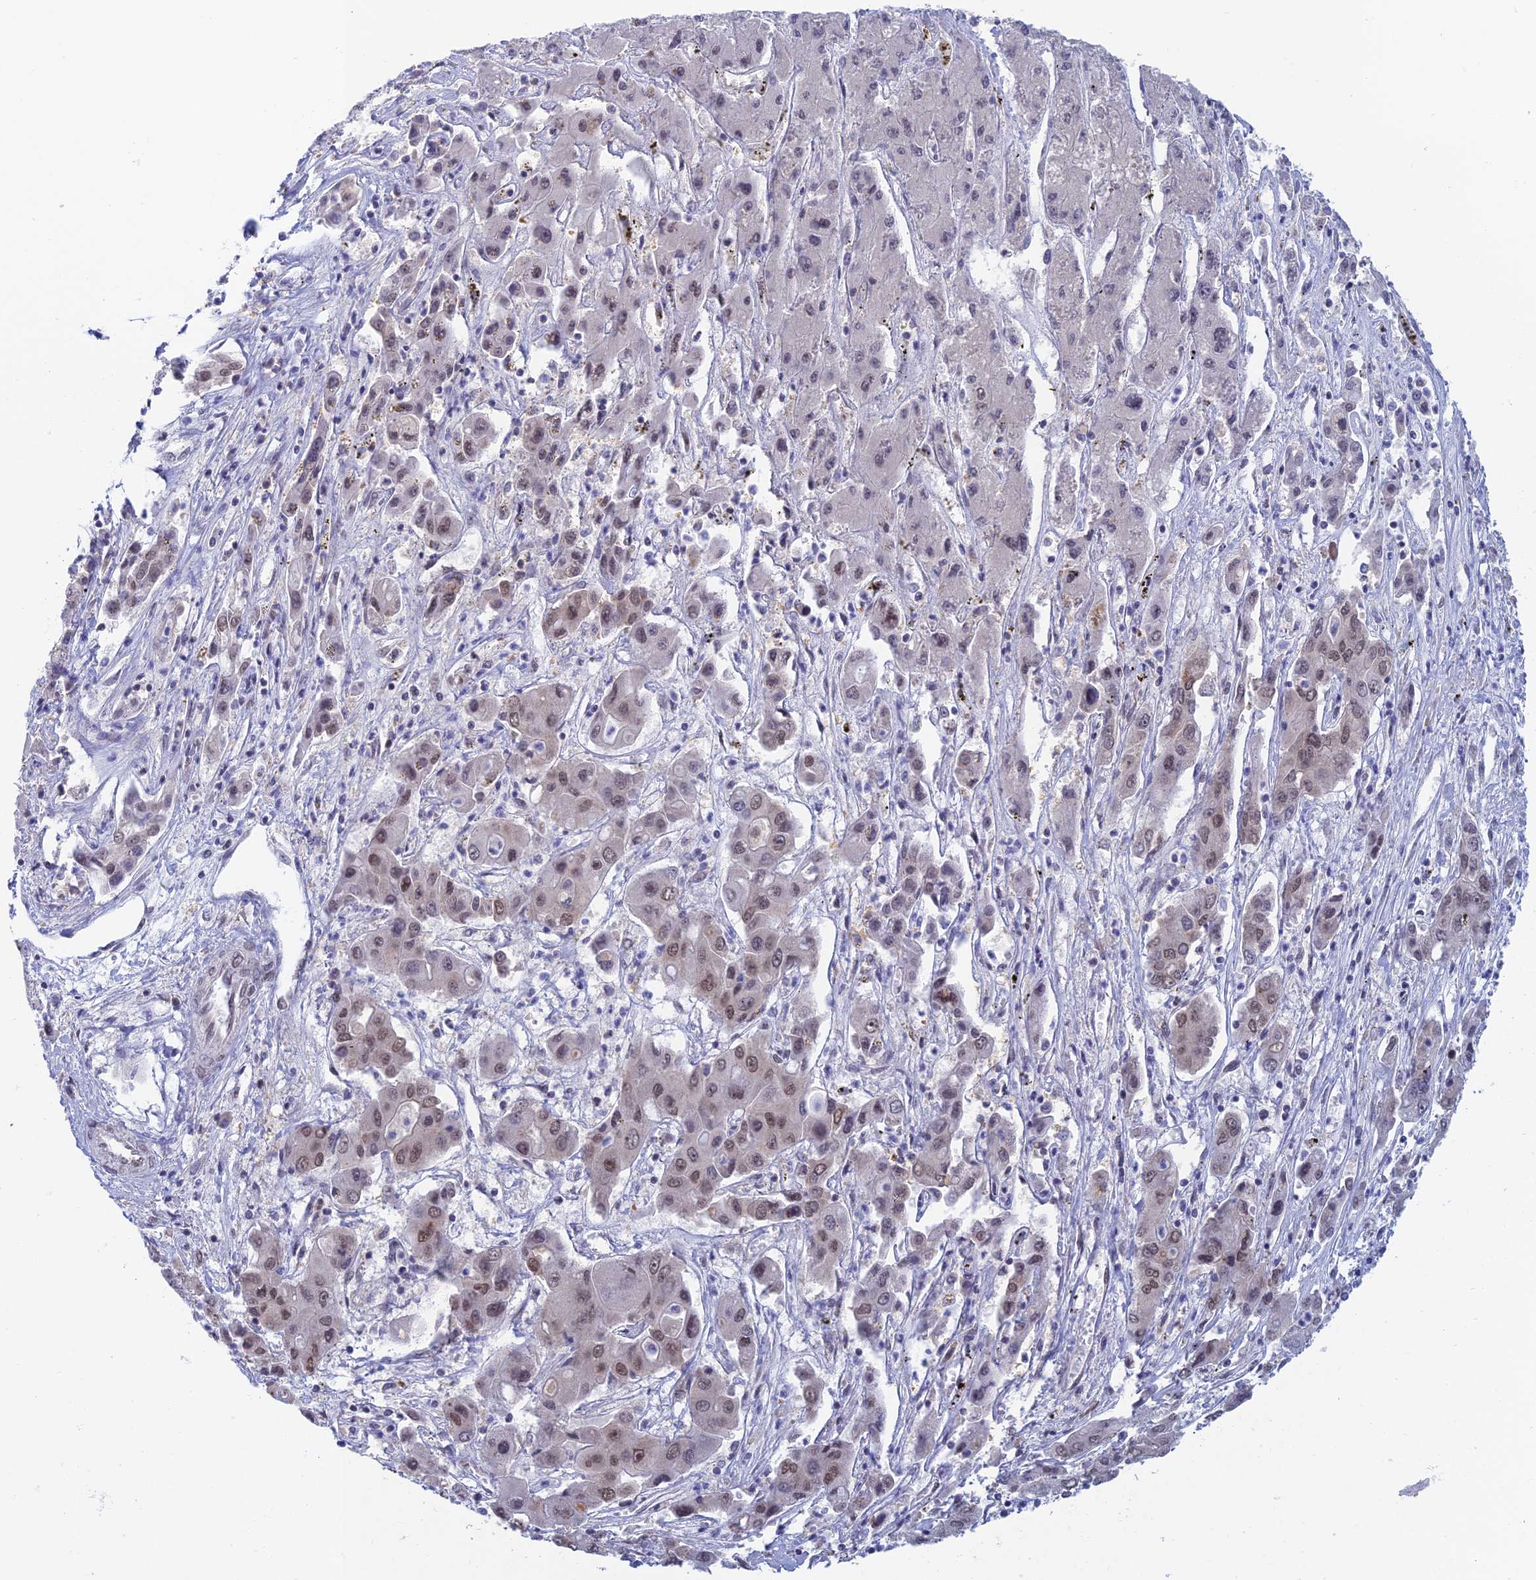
{"staining": {"intensity": "moderate", "quantity": "25%-75%", "location": "nuclear"}, "tissue": "liver cancer", "cell_type": "Tumor cells", "image_type": "cancer", "snomed": [{"axis": "morphology", "description": "Cholangiocarcinoma"}, {"axis": "topography", "description": "Liver"}], "caption": "A brown stain highlights moderate nuclear expression of a protein in human cholangiocarcinoma (liver) tumor cells.", "gene": "NABP2", "patient": {"sex": "male", "age": 67}}